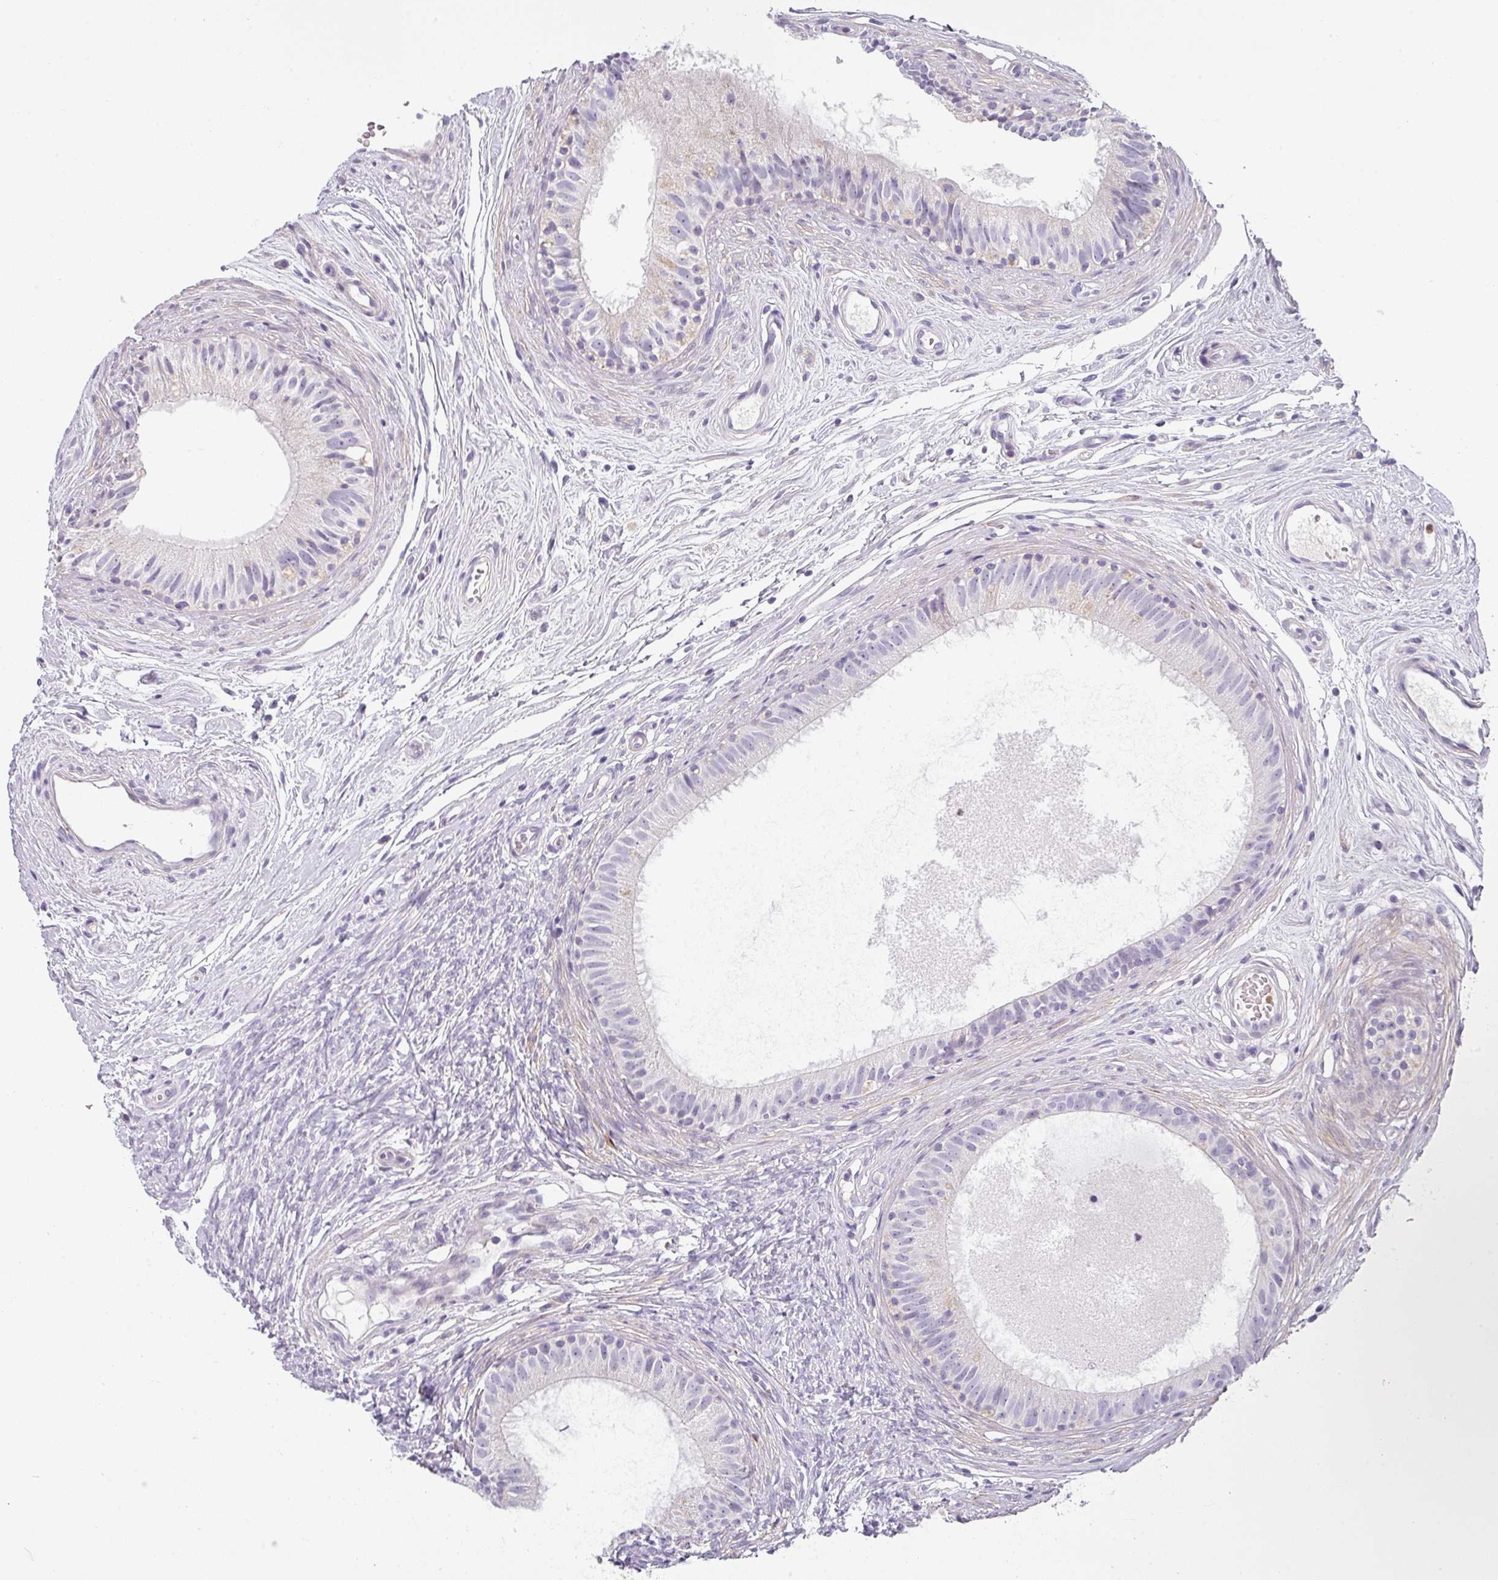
{"staining": {"intensity": "negative", "quantity": "none", "location": "none"}, "tissue": "epididymis", "cell_type": "Glandular cells", "image_type": "normal", "snomed": [{"axis": "morphology", "description": "Normal tissue, NOS"}, {"axis": "topography", "description": "Epididymis"}], "caption": "This is a histopathology image of immunohistochemistry (IHC) staining of normal epididymis, which shows no positivity in glandular cells.", "gene": "BTLA", "patient": {"sex": "male", "age": 74}}